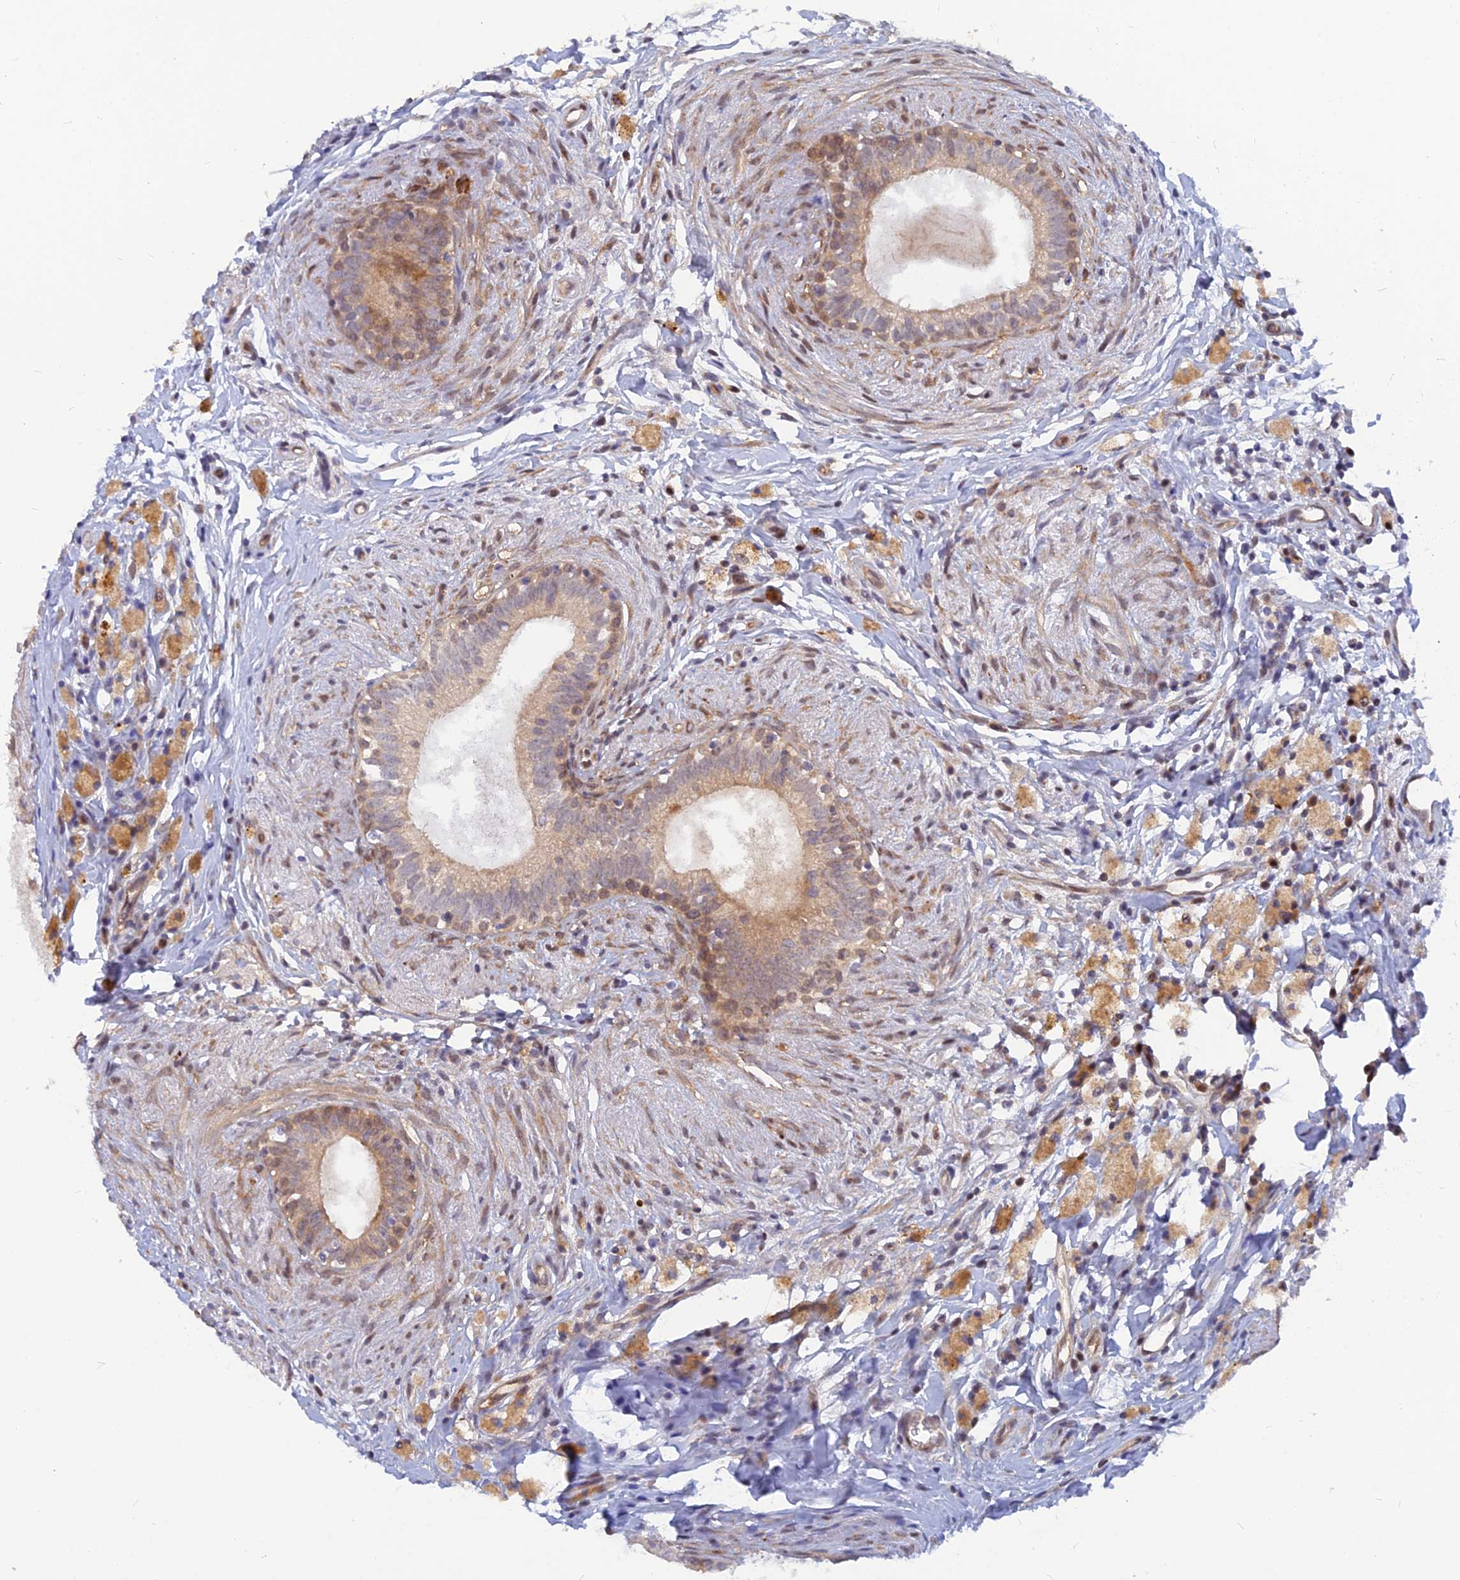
{"staining": {"intensity": "moderate", "quantity": "25%-75%", "location": "cytoplasmic/membranous,nuclear"}, "tissue": "epididymis", "cell_type": "Glandular cells", "image_type": "normal", "snomed": [{"axis": "morphology", "description": "Normal tissue, NOS"}, {"axis": "topography", "description": "Epididymis"}], "caption": "This is a micrograph of immunohistochemistry staining of benign epididymis, which shows moderate expression in the cytoplasmic/membranous,nuclear of glandular cells.", "gene": "ARL2BP", "patient": {"sex": "male", "age": 80}}